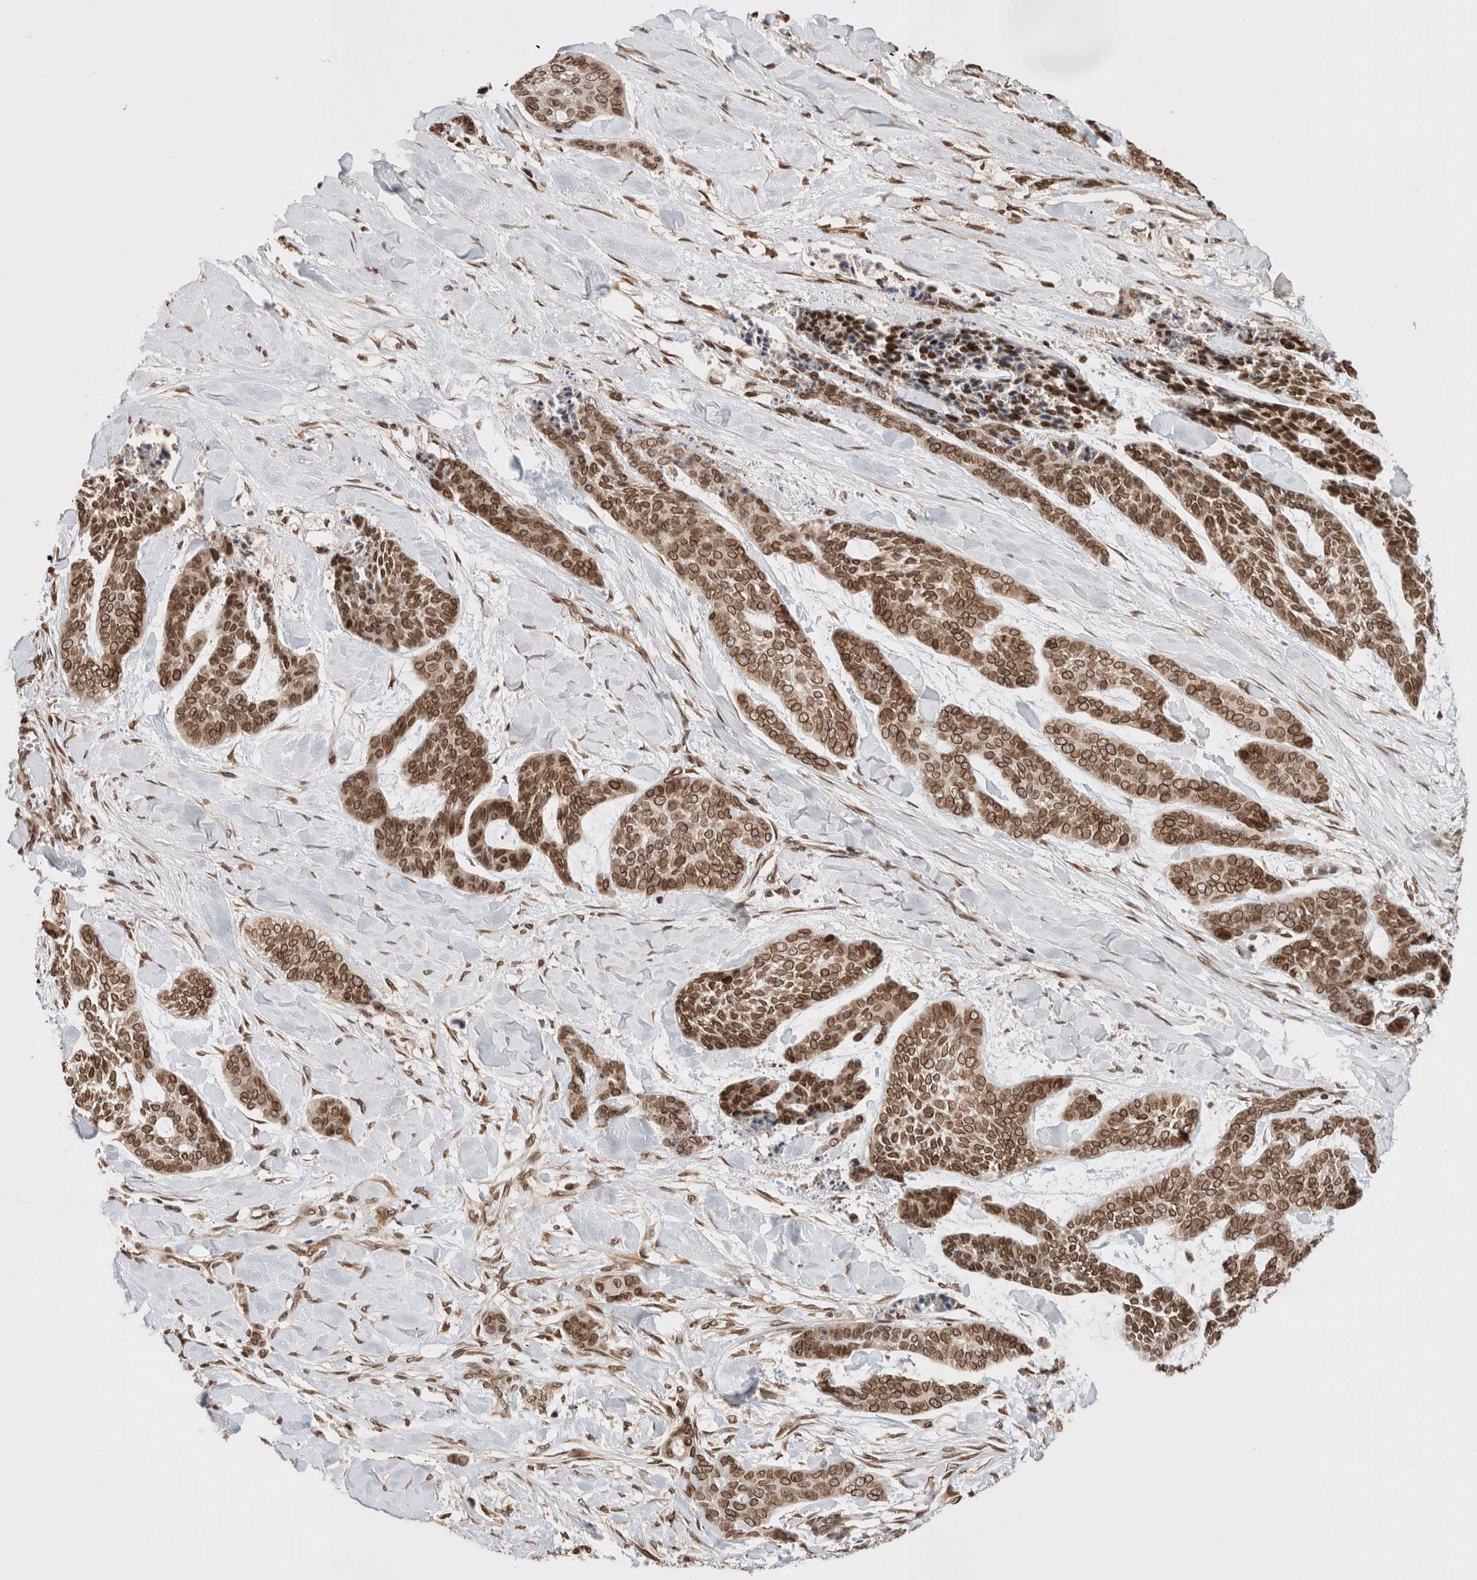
{"staining": {"intensity": "strong", "quantity": ">75%", "location": "cytoplasmic/membranous,nuclear"}, "tissue": "skin cancer", "cell_type": "Tumor cells", "image_type": "cancer", "snomed": [{"axis": "morphology", "description": "Basal cell carcinoma"}, {"axis": "topography", "description": "Skin"}], "caption": "Immunohistochemistry (IHC) staining of skin cancer (basal cell carcinoma), which reveals high levels of strong cytoplasmic/membranous and nuclear expression in about >75% of tumor cells indicating strong cytoplasmic/membranous and nuclear protein staining. The staining was performed using DAB (brown) for protein detection and nuclei were counterstained in hematoxylin (blue).", "gene": "TPR", "patient": {"sex": "female", "age": 64}}